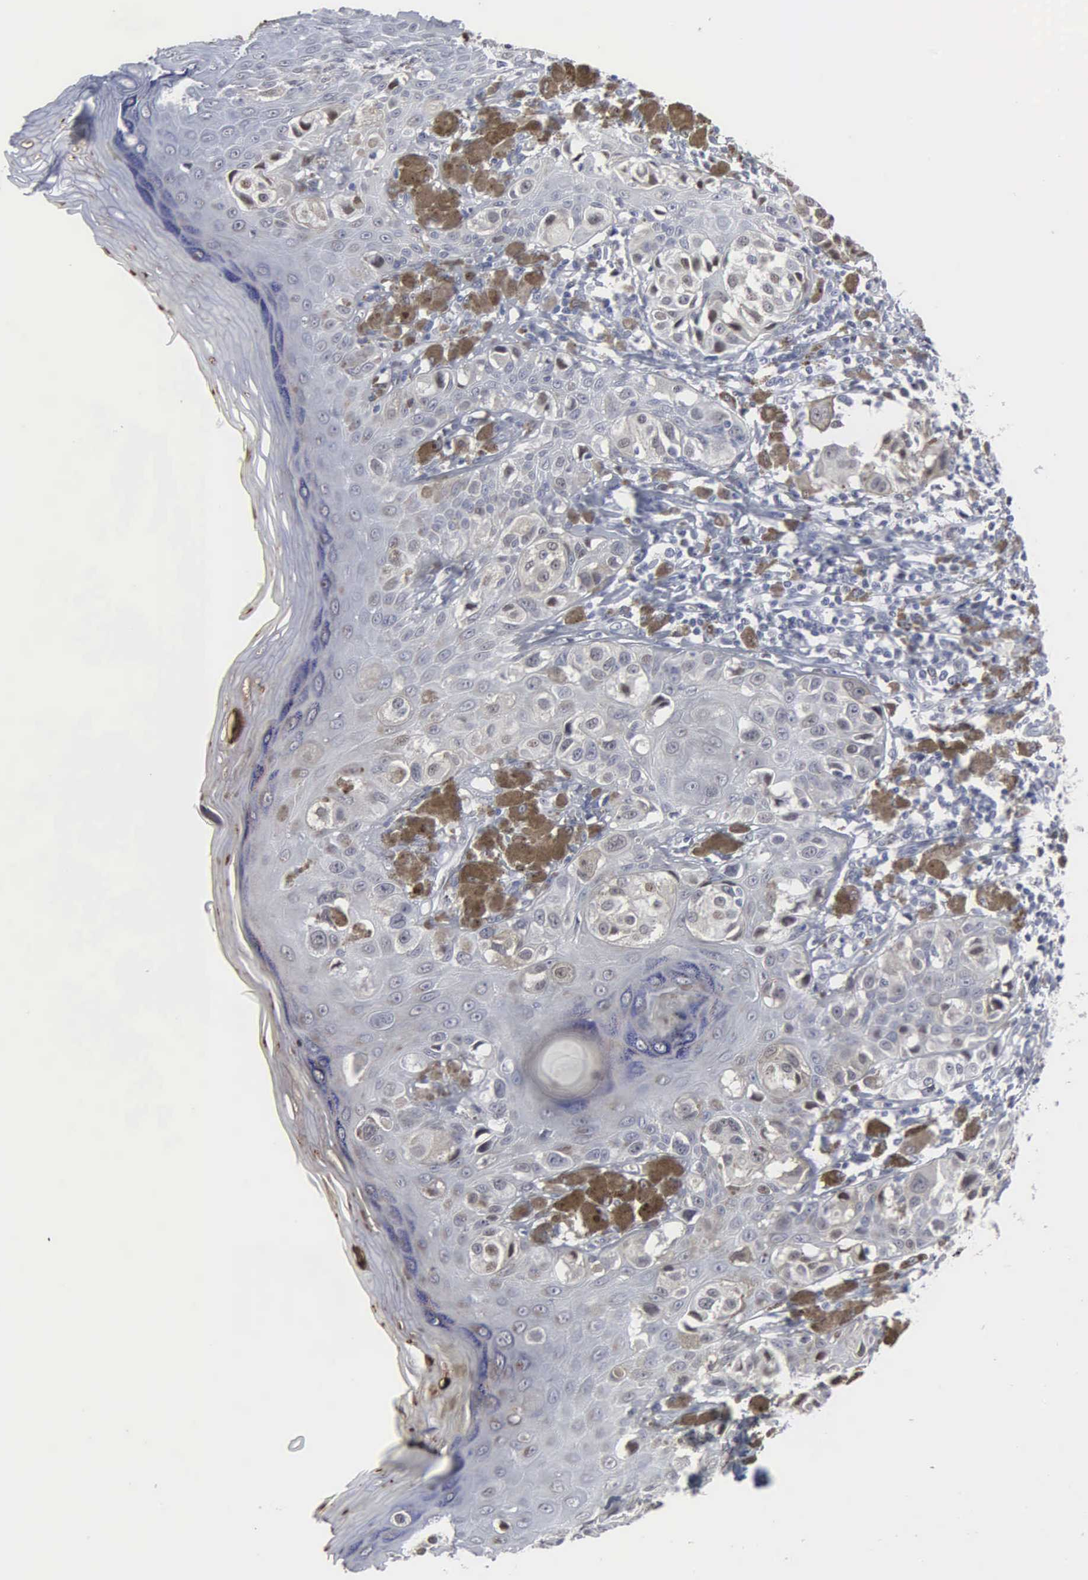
{"staining": {"intensity": "weak", "quantity": "<25%", "location": "cytoplasmic/membranous"}, "tissue": "melanoma", "cell_type": "Tumor cells", "image_type": "cancer", "snomed": [{"axis": "morphology", "description": "Malignant melanoma, NOS"}, {"axis": "topography", "description": "Skin"}], "caption": "Melanoma was stained to show a protein in brown. There is no significant positivity in tumor cells.", "gene": "SPIN3", "patient": {"sex": "female", "age": 55}}